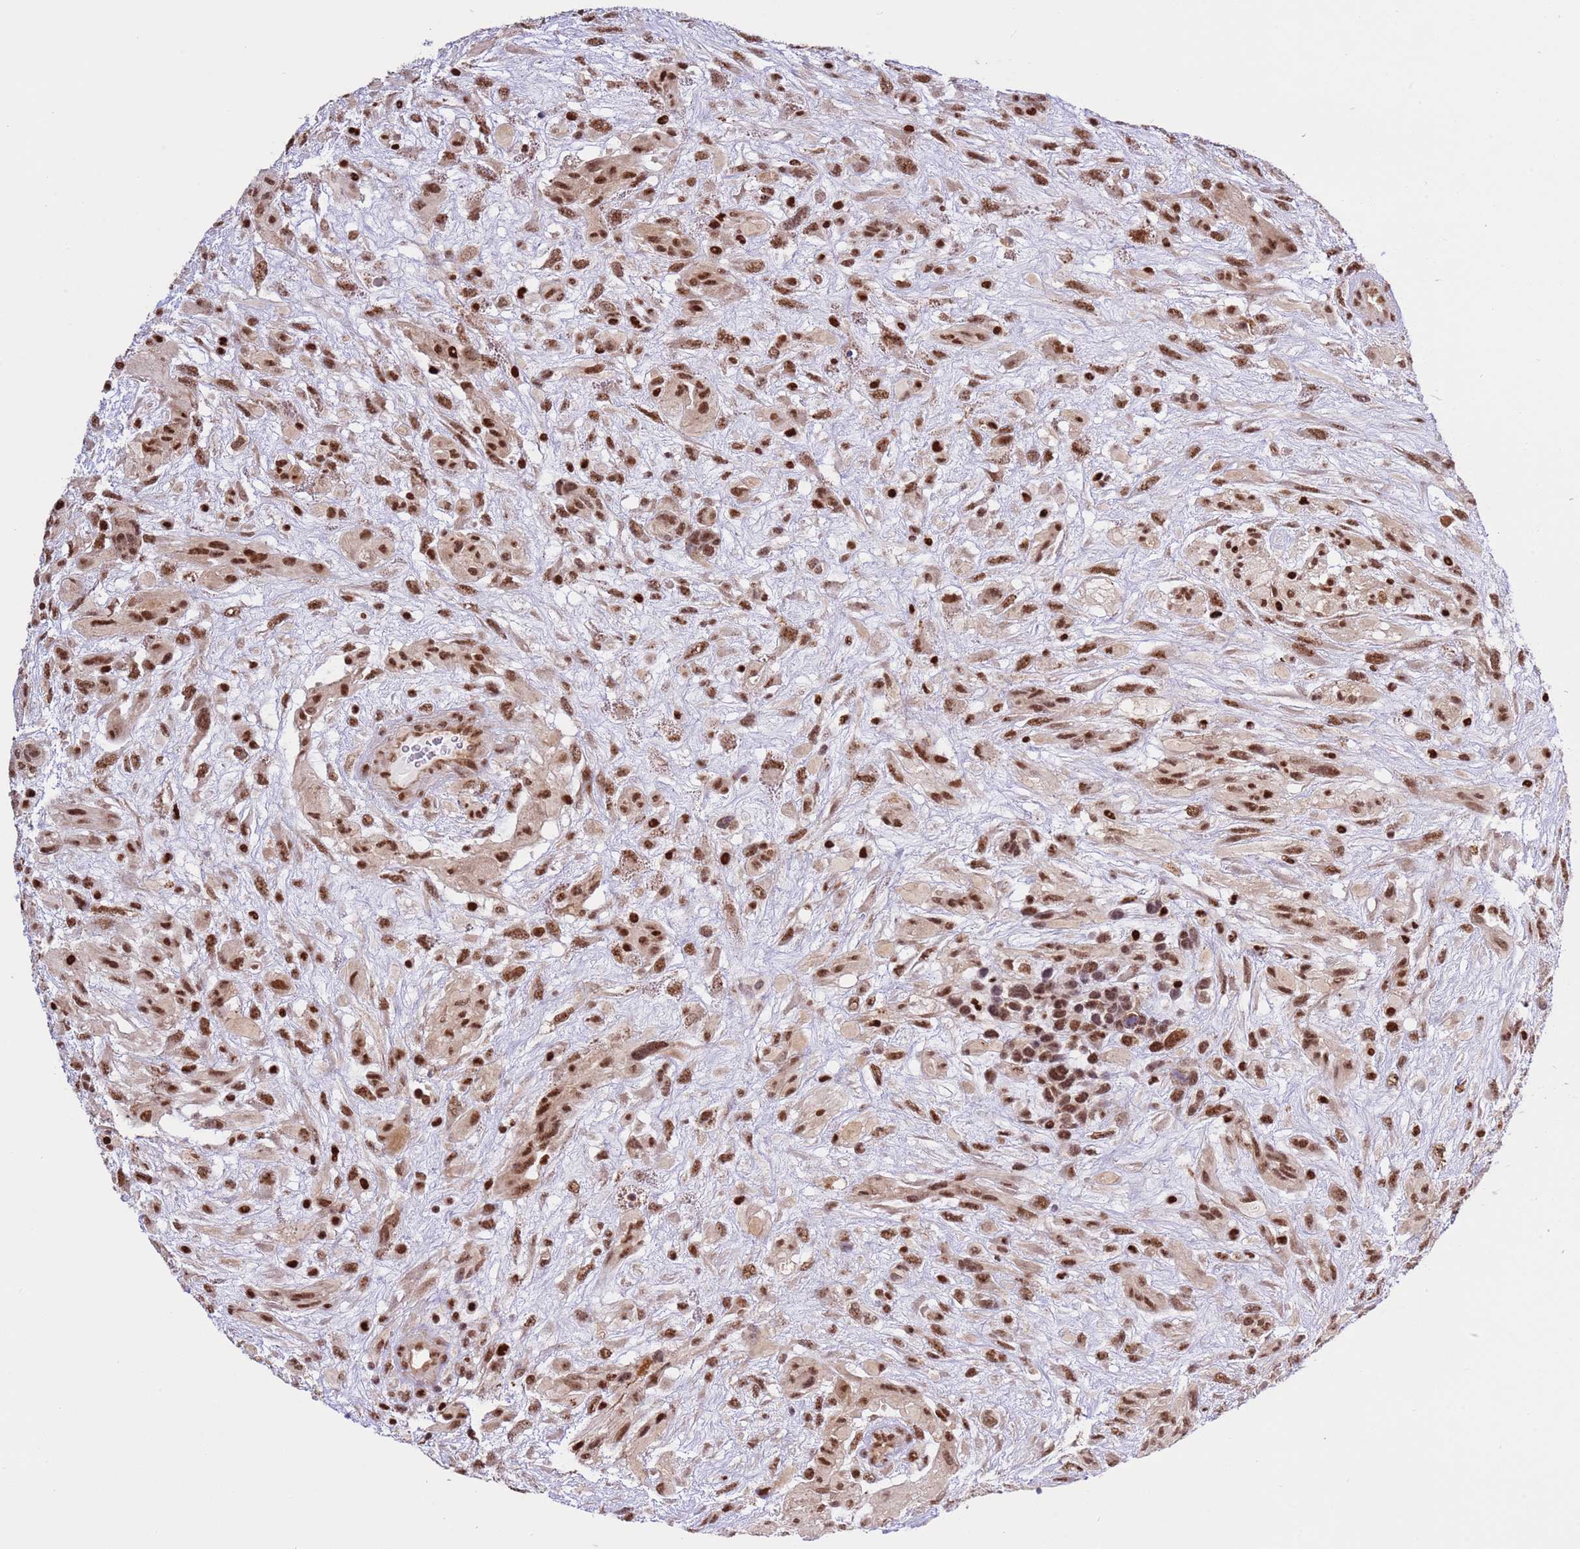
{"staining": {"intensity": "strong", "quantity": ">75%", "location": "nuclear"}, "tissue": "glioma", "cell_type": "Tumor cells", "image_type": "cancer", "snomed": [{"axis": "morphology", "description": "Glioma, malignant, High grade"}, {"axis": "topography", "description": "Brain"}], "caption": "DAB immunohistochemical staining of human malignant glioma (high-grade) exhibits strong nuclear protein positivity in approximately >75% of tumor cells.", "gene": "PRPF6", "patient": {"sex": "male", "age": 61}}